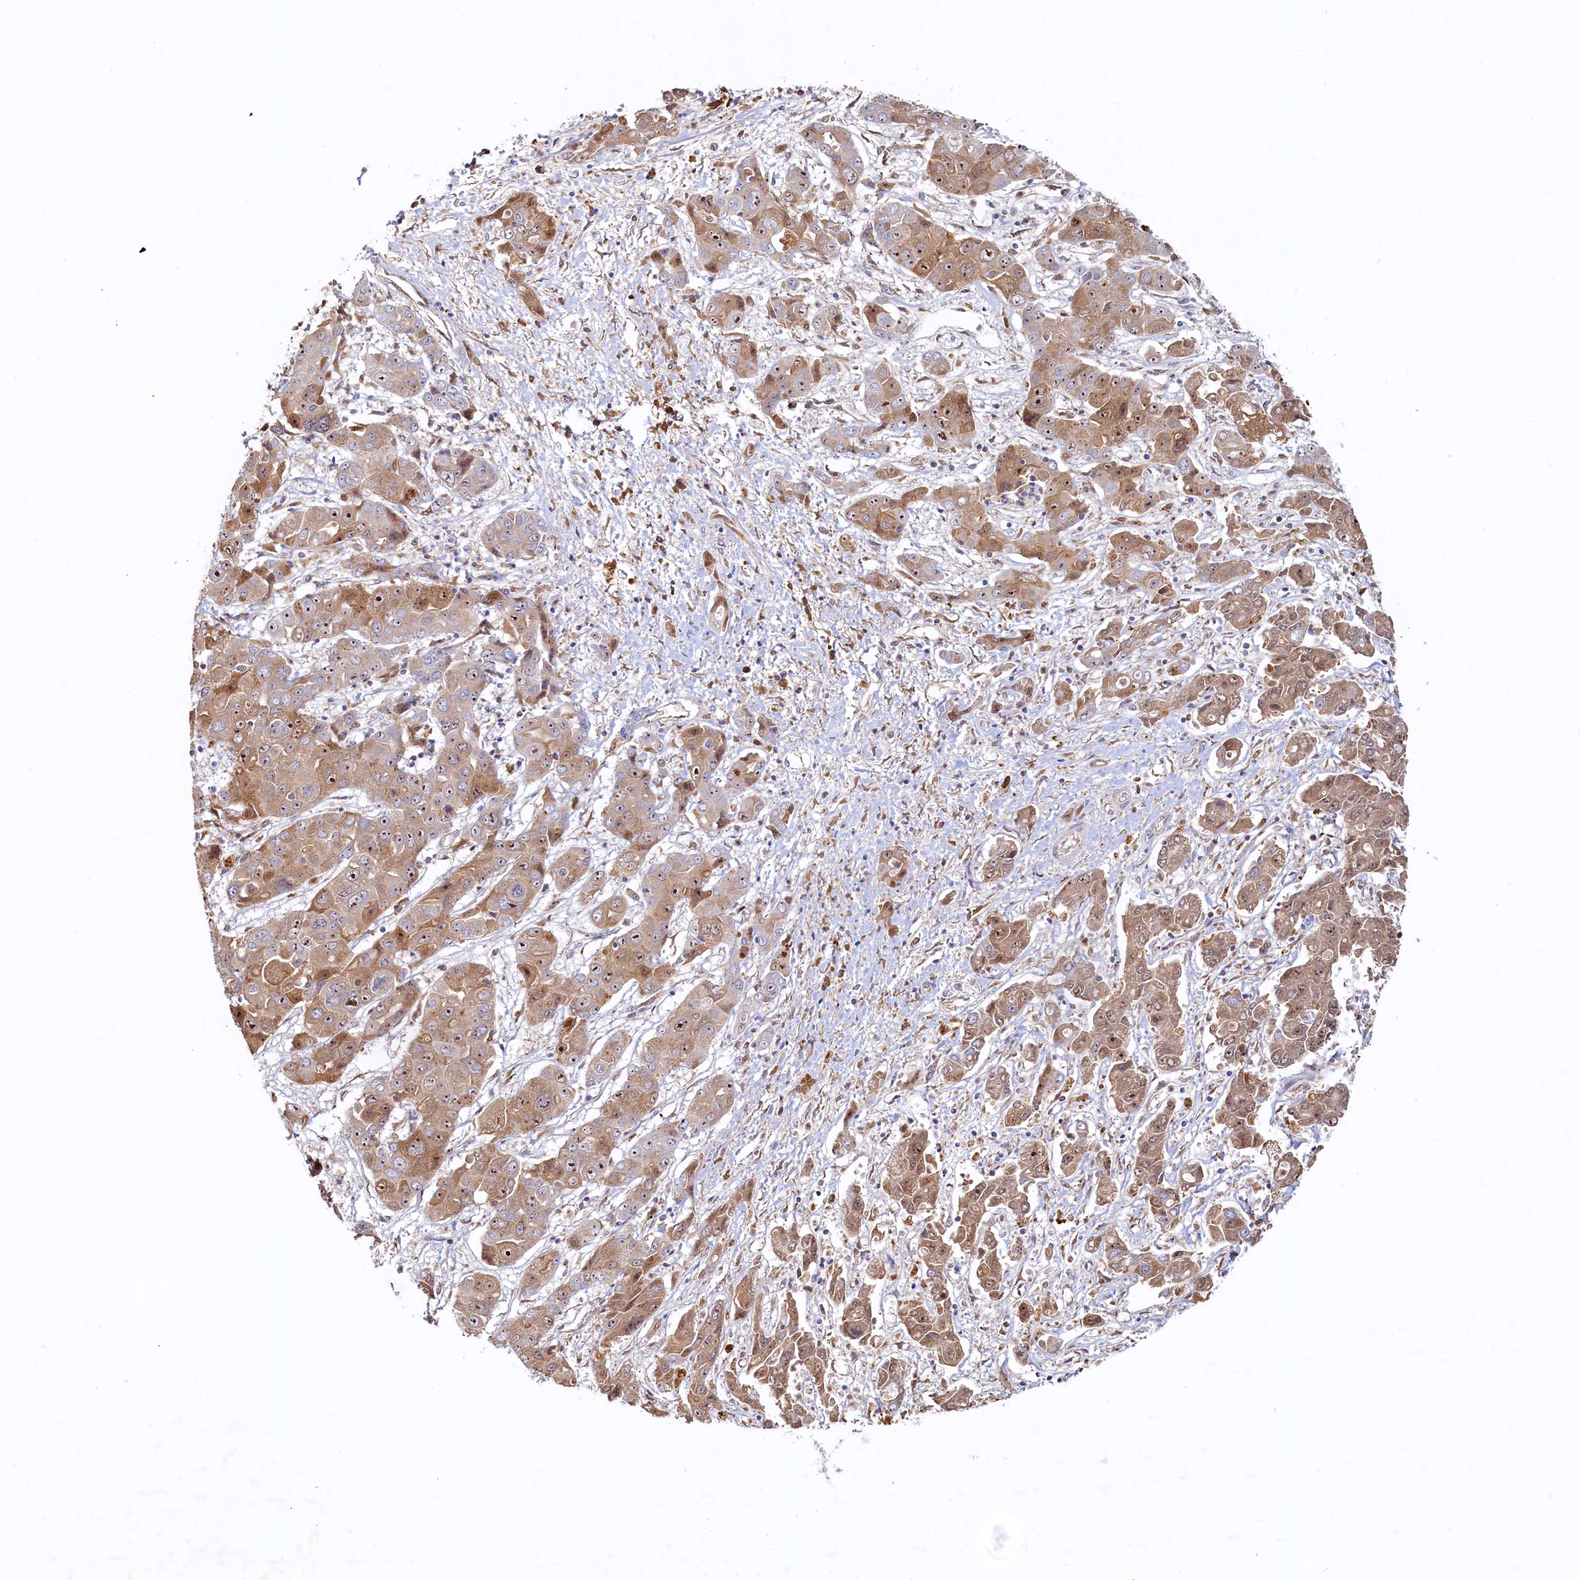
{"staining": {"intensity": "moderate", "quantity": ">75%", "location": "cytoplasmic/membranous,nuclear"}, "tissue": "liver cancer", "cell_type": "Tumor cells", "image_type": "cancer", "snomed": [{"axis": "morphology", "description": "Cholangiocarcinoma"}, {"axis": "topography", "description": "Liver"}], "caption": "Moderate cytoplasmic/membranous and nuclear staining is appreciated in about >75% of tumor cells in liver cancer. The protein is stained brown, and the nuclei are stained in blue (DAB (3,3'-diaminobenzidine) IHC with brightfield microscopy, high magnification).", "gene": "RGS7BP", "patient": {"sex": "male", "age": 67}}